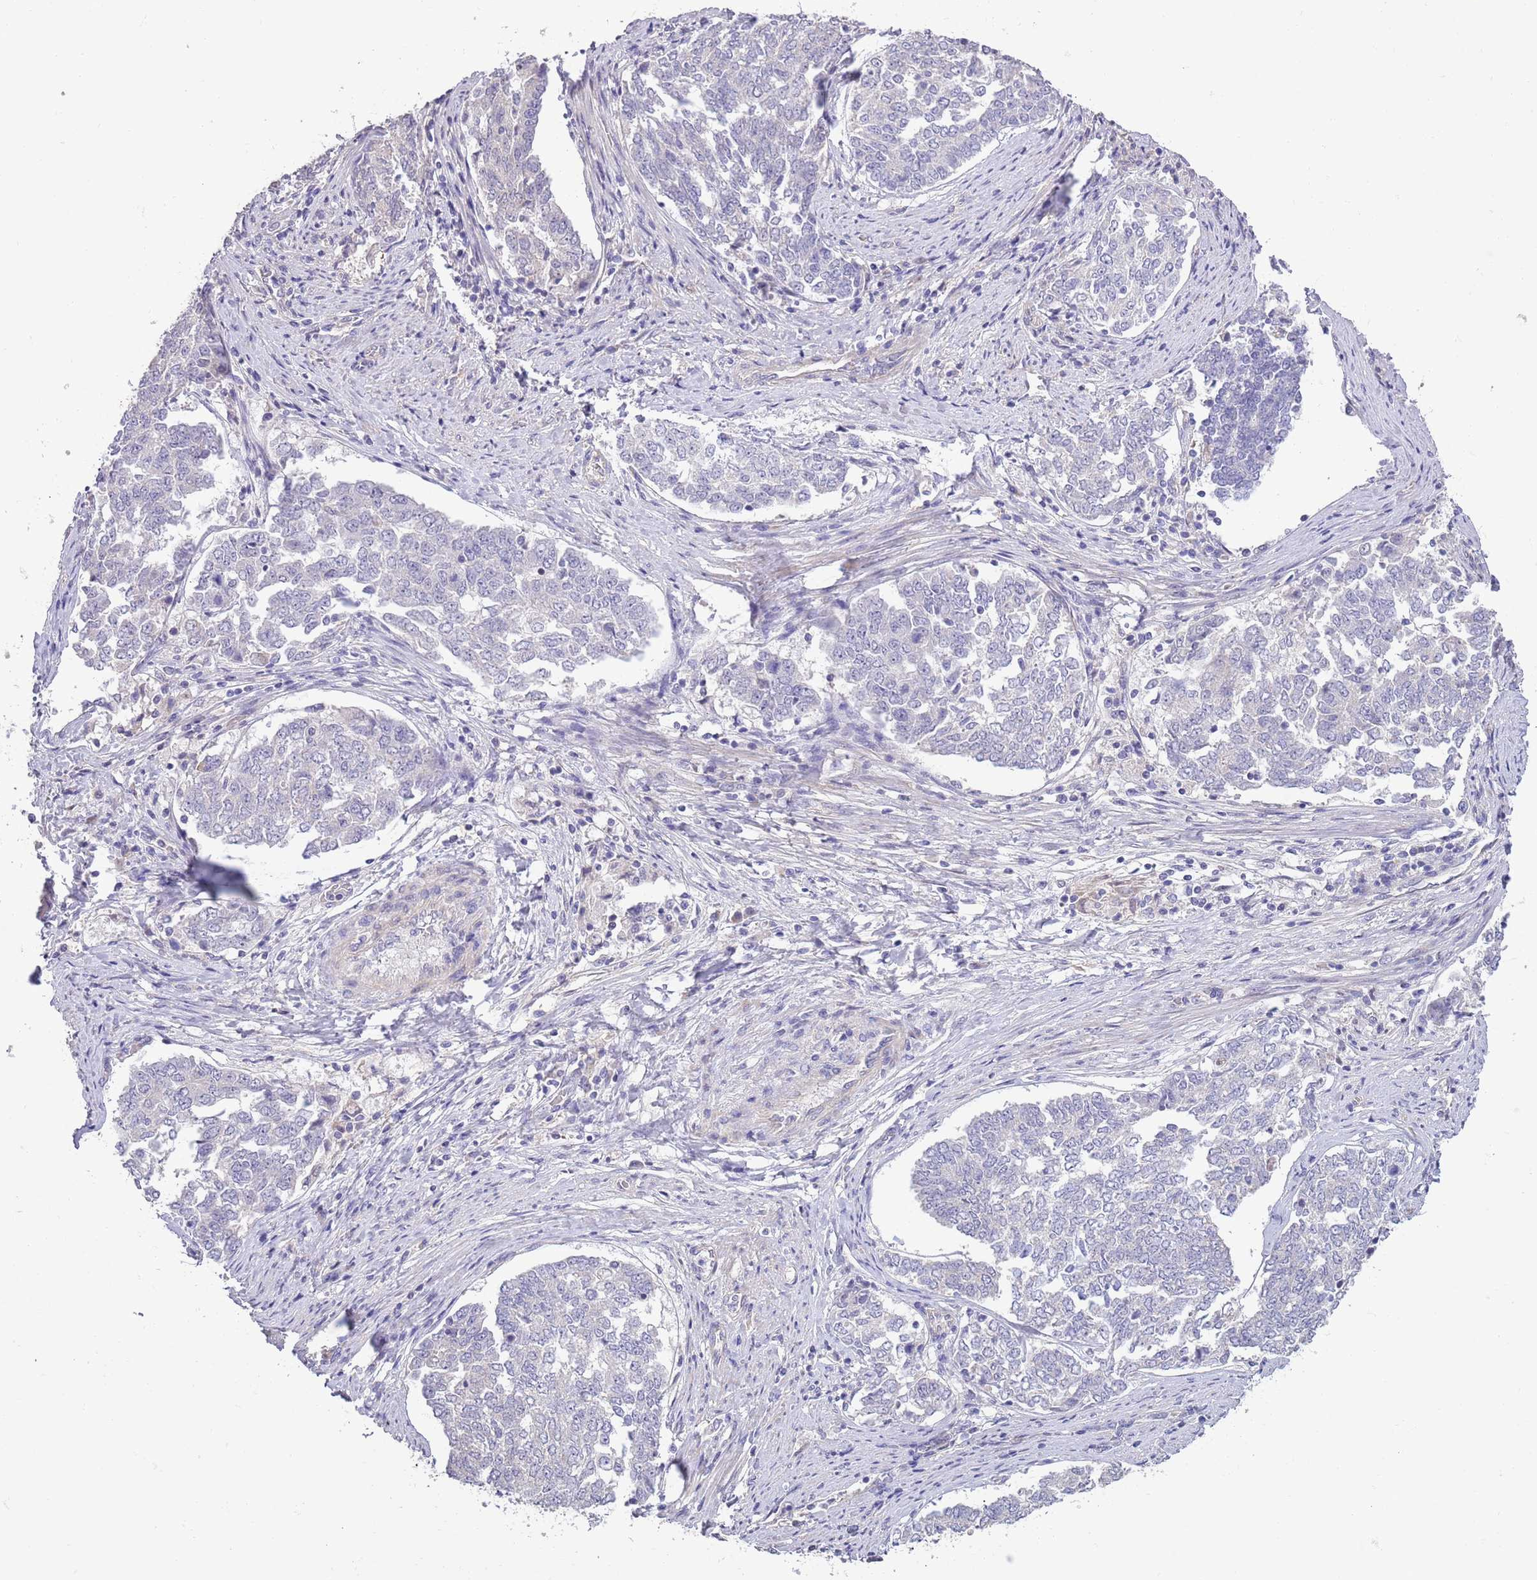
{"staining": {"intensity": "negative", "quantity": "none", "location": "none"}, "tissue": "endometrial cancer", "cell_type": "Tumor cells", "image_type": "cancer", "snomed": [{"axis": "morphology", "description": "Adenocarcinoma, NOS"}, {"axis": "topography", "description": "Endometrium"}], "caption": "Human endometrial cancer stained for a protein using IHC exhibits no staining in tumor cells.", "gene": "LIPJ", "patient": {"sex": "female", "age": 80}}